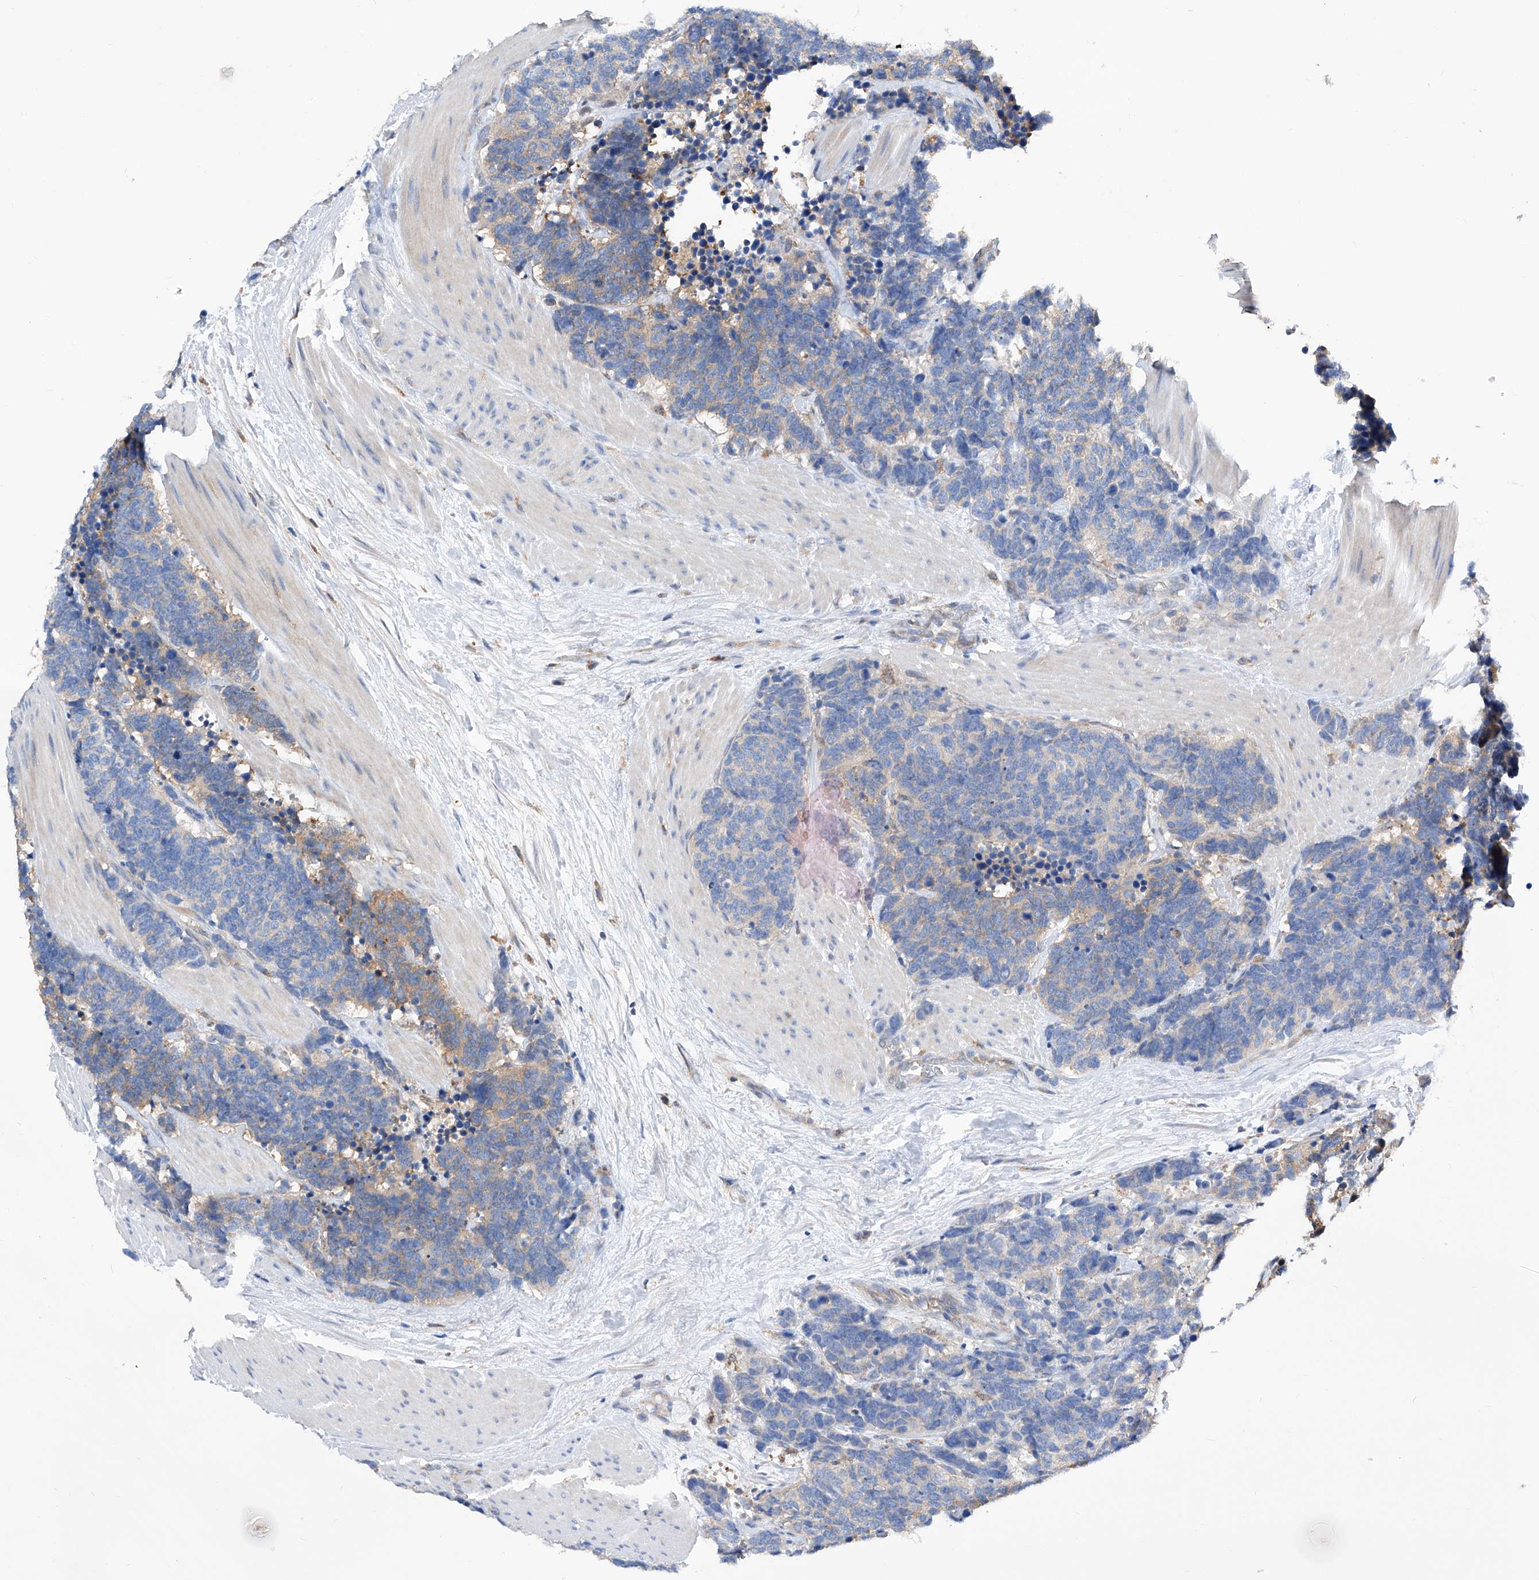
{"staining": {"intensity": "weak", "quantity": "<25%", "location": "cytoplasmic/membranous"}, "tissue": "carcinoid", "cell_type": "Tumor cells", "image_type": "cancer", "snomed": [{"axis": "morphology", "description": "Carcinoma, NOS"}, {"axis": "morphology", "description": "Carcinoid, malignant, NOS"}, {"axis": "topography", "description": "Urinary bladder"}], "caption": "The IHC photomicrograph has no significant staining in tumor cells of carcinoid tissue. (DAB IHC with hematoxylin counter stain).", "gene": "SPATA20", "patient": {"sex": "male", "age": 57}}